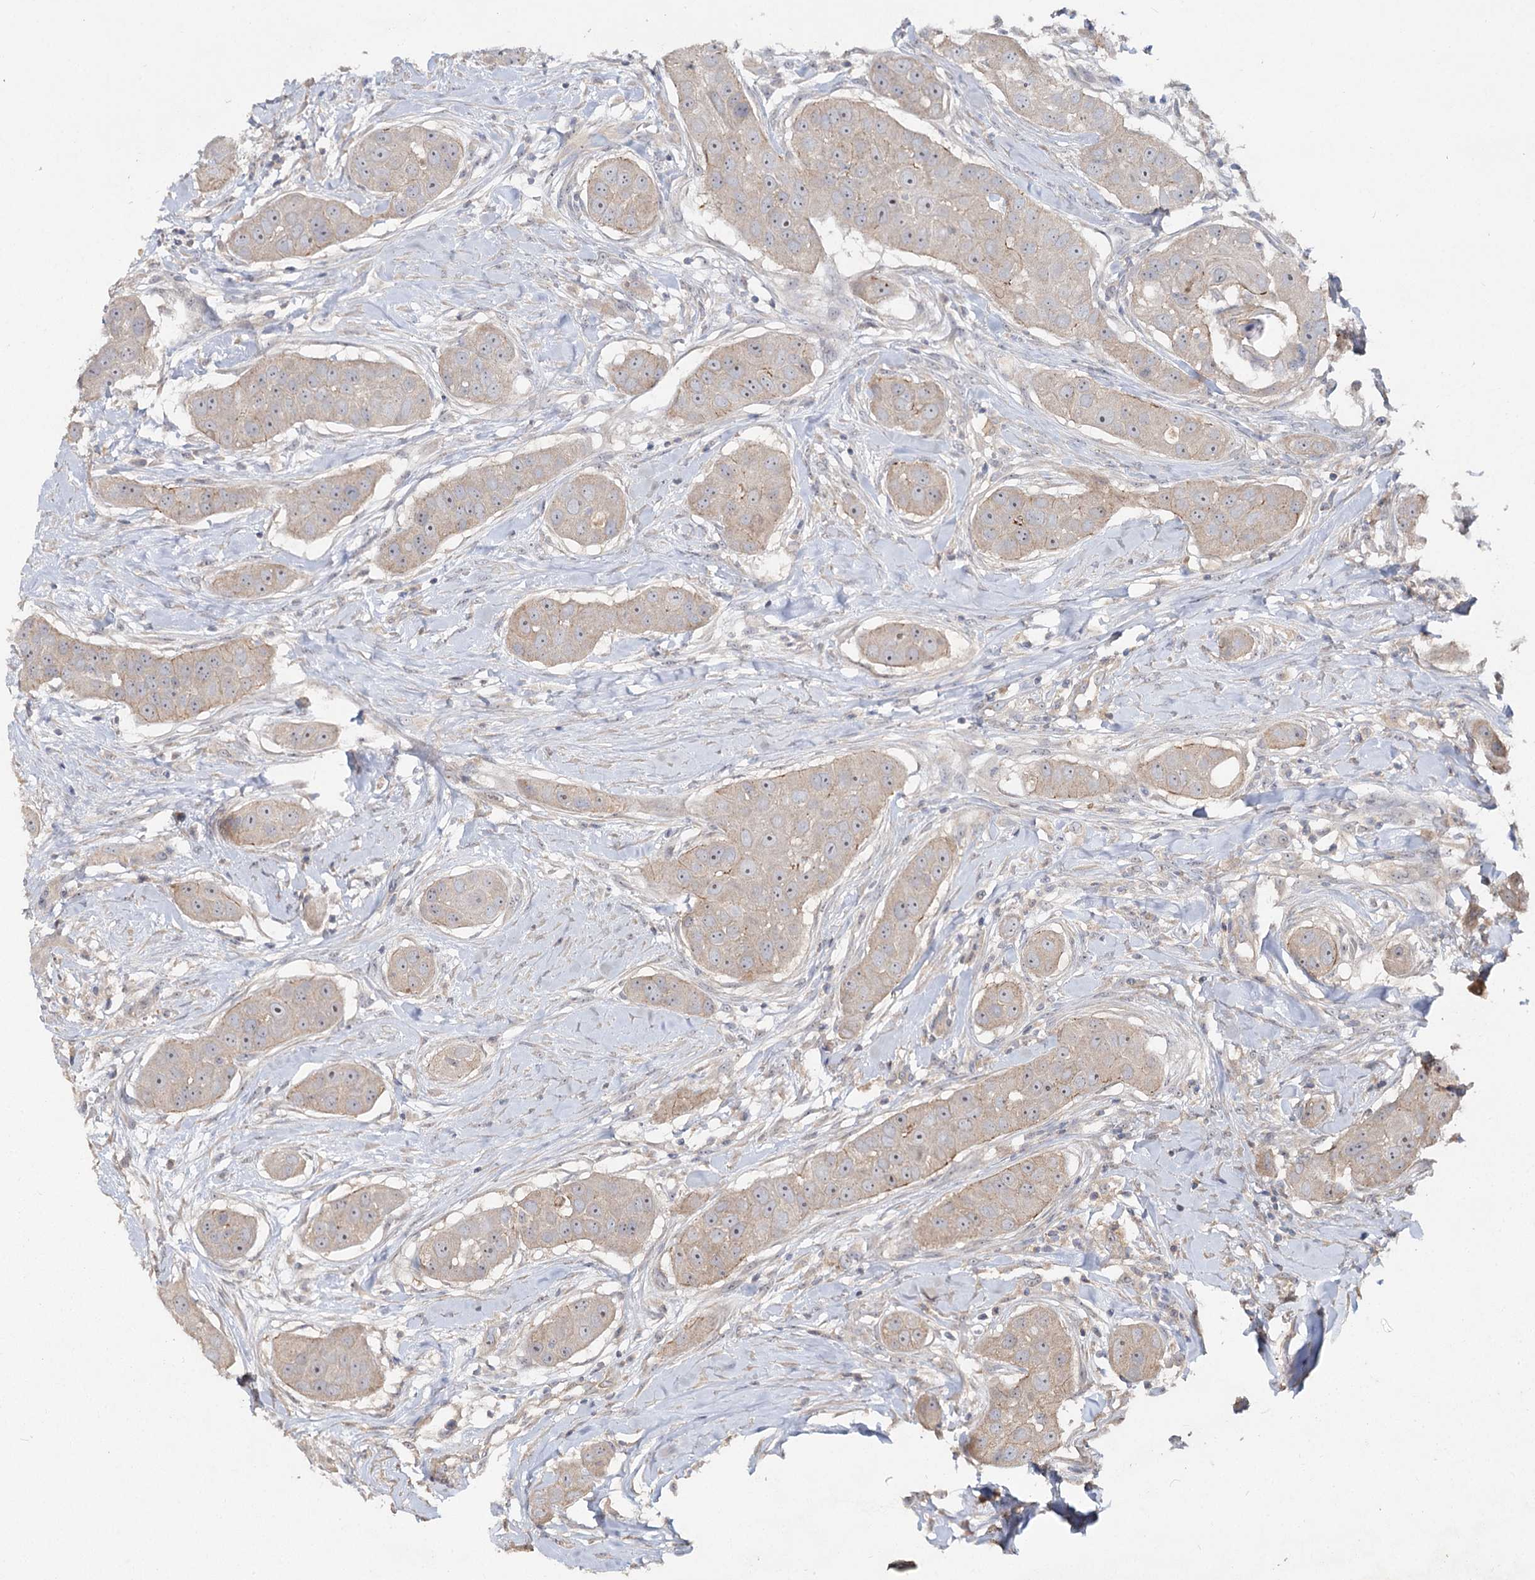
{"staining": {"intensity": "weak", "quantity": "<25%", "location": "cytoplasmic/membranous,nuclear"}, "tissue": "head and neck cancer", "cell_type": "Tumor cells", "image_type": "cancer", "snomed": [{"axis": "morphology", "description": "Normal tissue, NOS"}, {"axis": "morphology", "description": "Squamous cell carcinoma, NOS"}, {"axis": "topography", "description": "Skeletal muscle"}, {"axis": "topography", "description": "Head-Neck"}], "caption": "IHC photomicrograph of neoplastic tissue: head and neck squamous cell carcinoma stained with DAB (3,3'-diaminobenzidine) demonstrates no significant protein staining in tumor cells. The staining was performed using DAB to visualize the protein expression in brown, while the nuclei were stained in blue with hematoxylin (Magnification: 20x).", "gene": "ANGPTL5", "patient": {"sex": "male", "age": 51}}